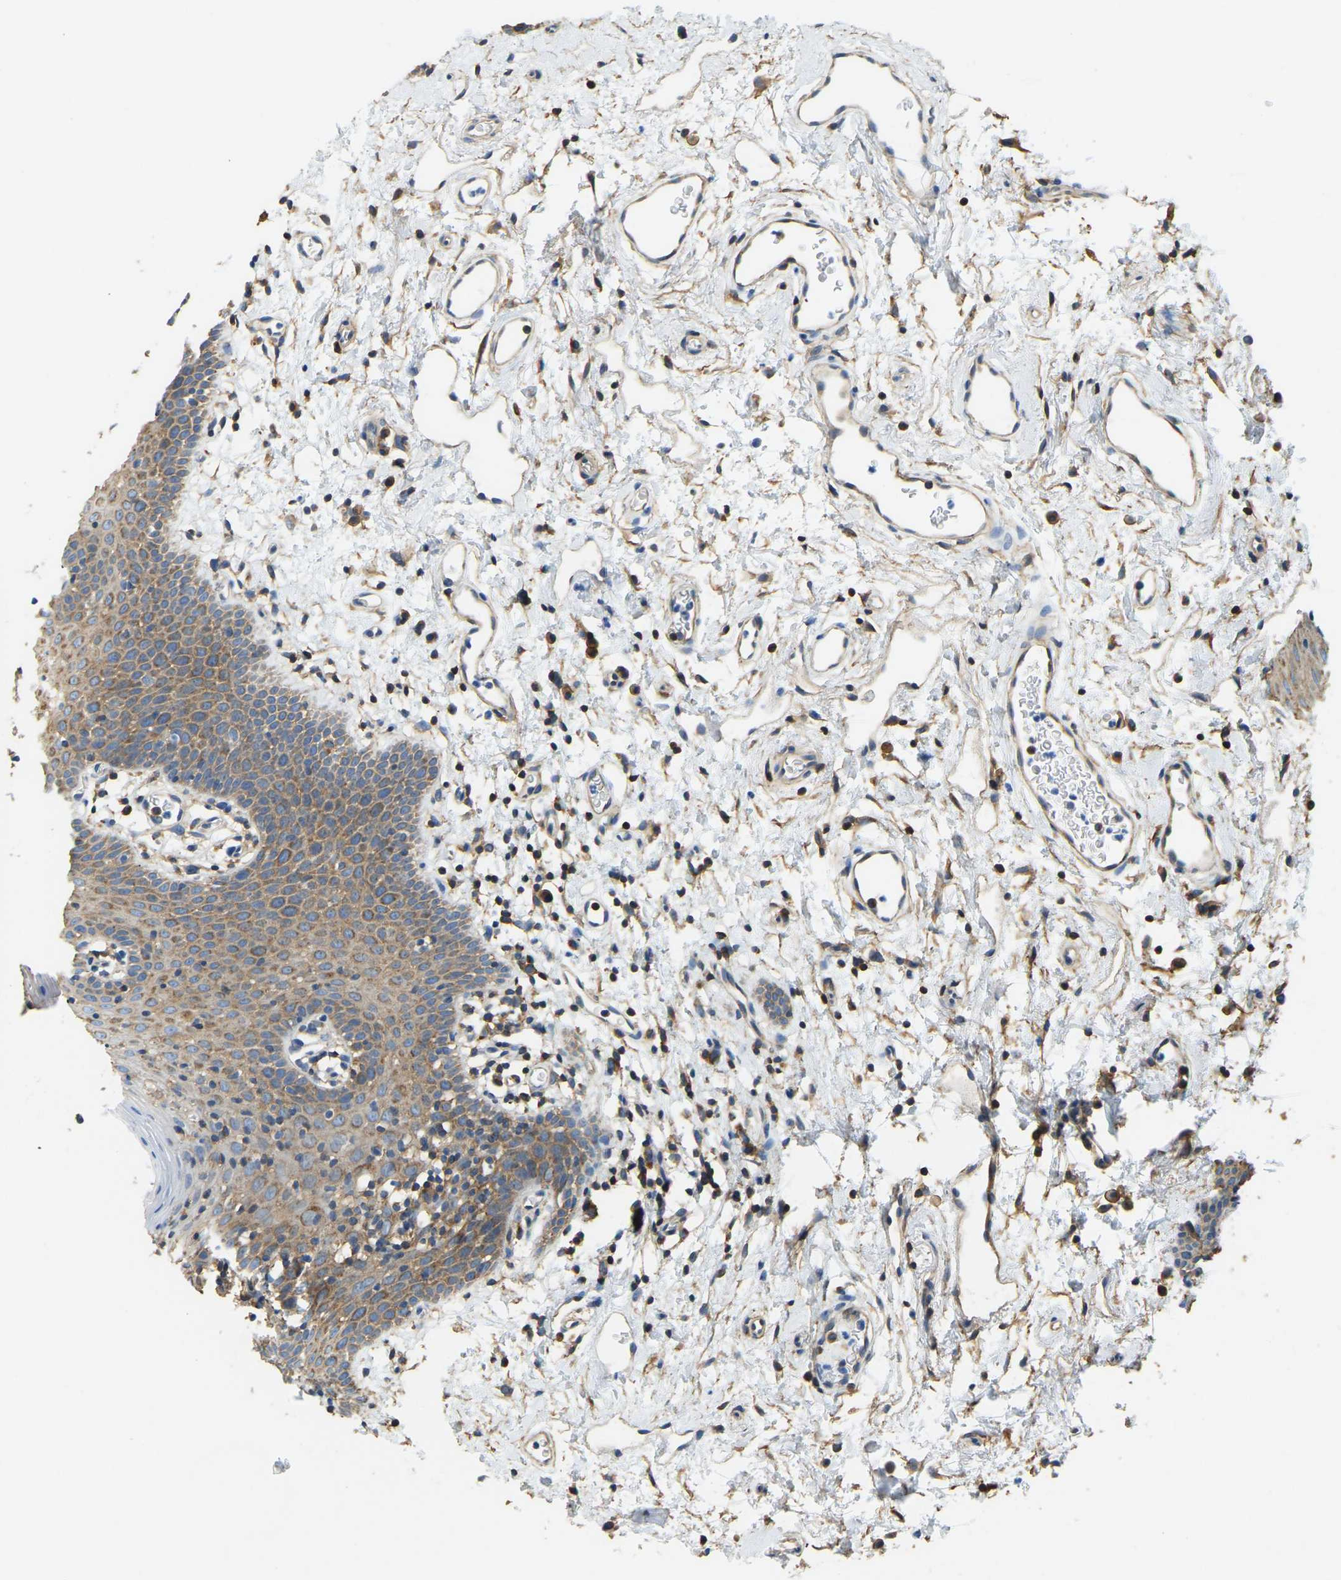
{"staining": {"intensity": "moderate", "quantity": ">75%", "location": "cytoplasmic/membranous"}, "tissue": "oral mucosa", "cell_type": "Squamous epithelial cells", "image_type": "normal", "snomed": [{"axis": "morphology", "description": "Normal tissue, NOS"}, {"axis": "topography", "description": "Oral tissue"}], "caption": "Oral mucosa stained with immunohistochemistry demonstrates moderate cytoplasmic/membranous expression in about >75% of squamous epithelial cells. Nuclei are stained in blue.", "gene": "AHNAK", "patient": {"sex": "male", "age": 66}}